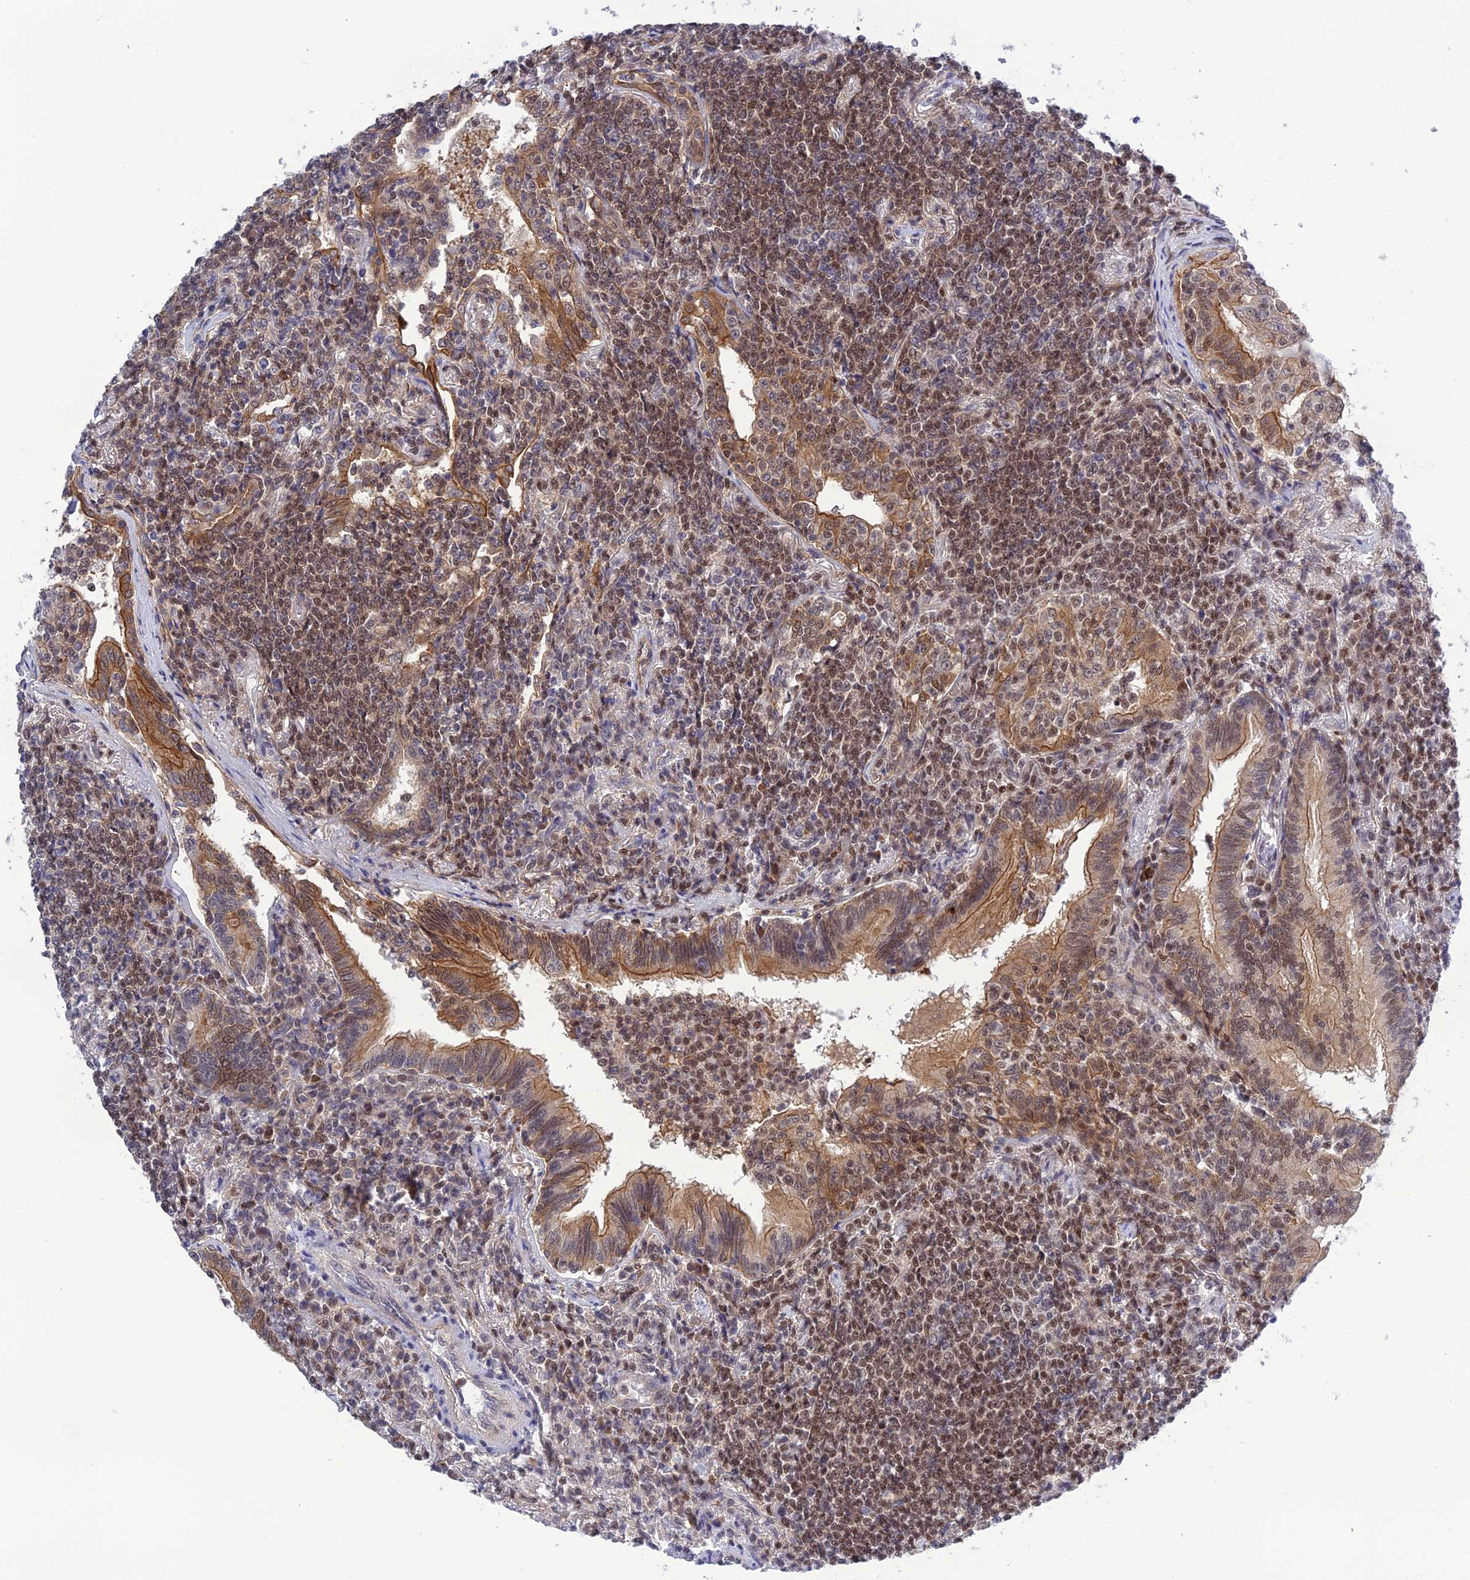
{"staining": {"intensity": "moderate", "quantity": ">75%", "location": "nuclear"}, "tissue": "lymphoma", "cell_type": "Tumor cells", "image_type": "cancer", "snomed": [{"axis": "morphology", "description": "Malignant lymphoma, non-Hodgkin's type, Low grade"}, {"axis": "topography", "description": "Lung"}], "caption": "Immunohistochemistry (IHC) (DAB (3,3'-diaminobenzidine)) staining of lymphoma shows moderate nuclear protein expression in approximately >75% of tumor cells.", "gene": "TCEA1", "patient": {"sex": "female", "age": 71}}